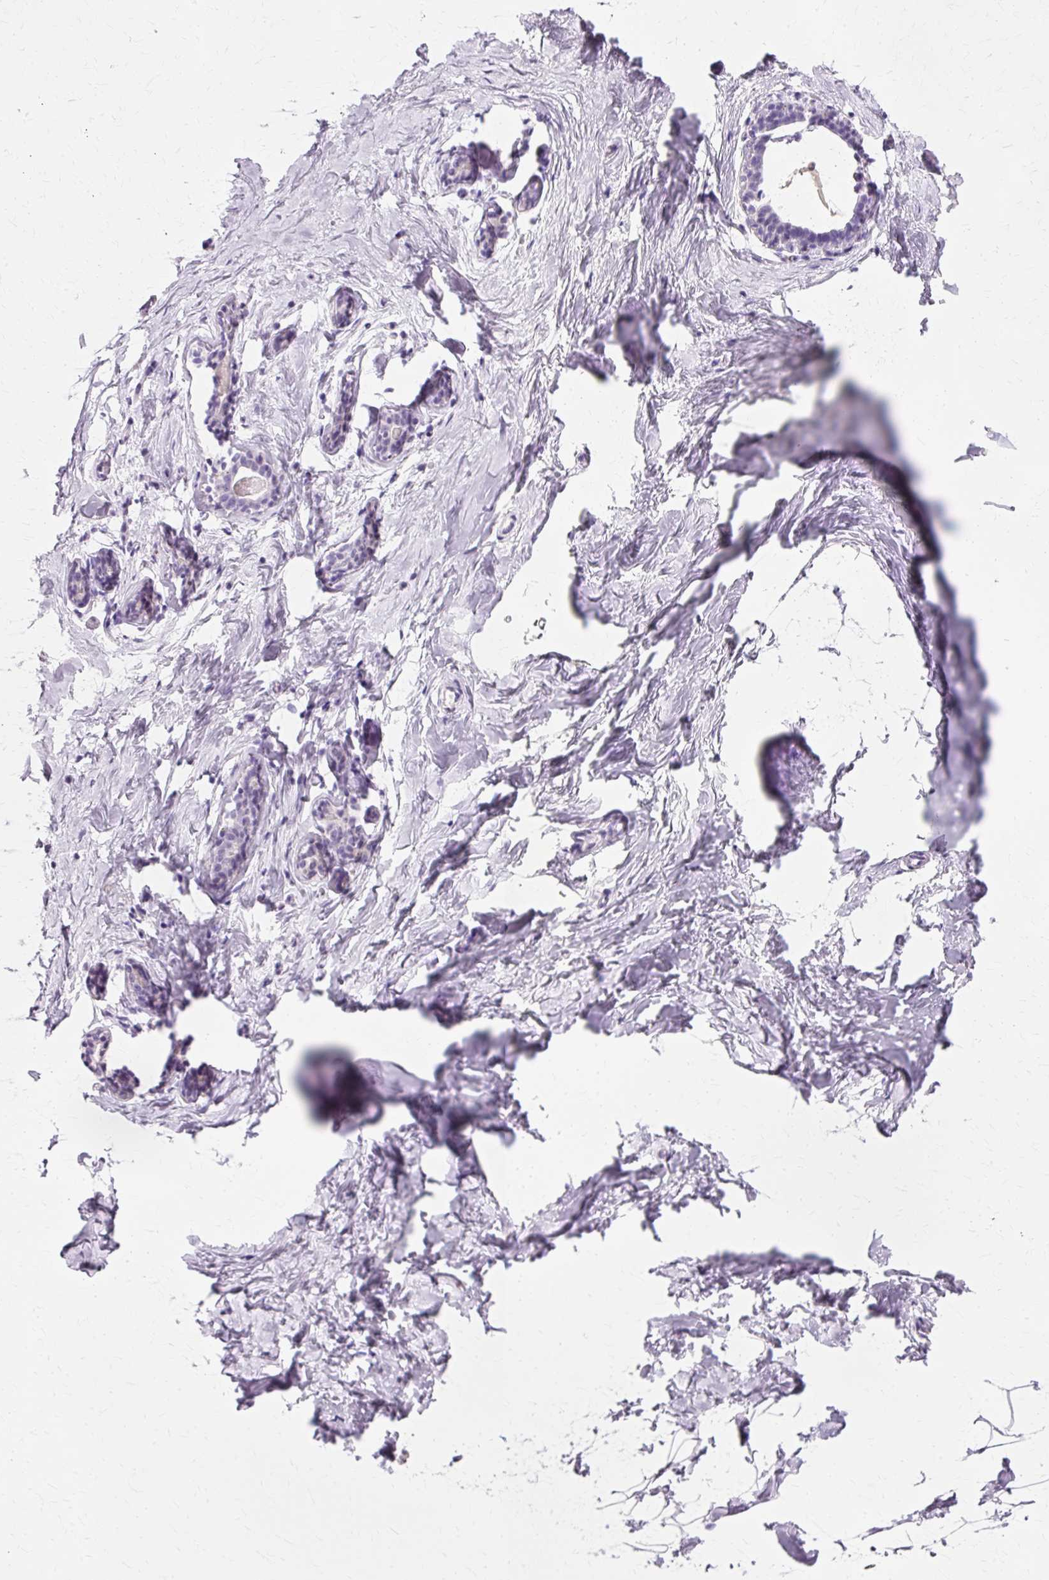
{"staining": {"intensity": "negative", "quantity": "none", "location": "none"}, "tissue": "breast", "cell_type": "Adipocytes", "image_type": "normal", "snomed": [{"axis": "morphology", "description": "Normal tissue, NOS"}, {"axis": "topography", "description": "Breast"}], "caption": "This is a micrograph of immunohistochemistry (IHC) staining of normal breast, which shows no positivity in adipocytes.", "gene": "VN1R2", "patient": {"sex": "female", "age": 23}}